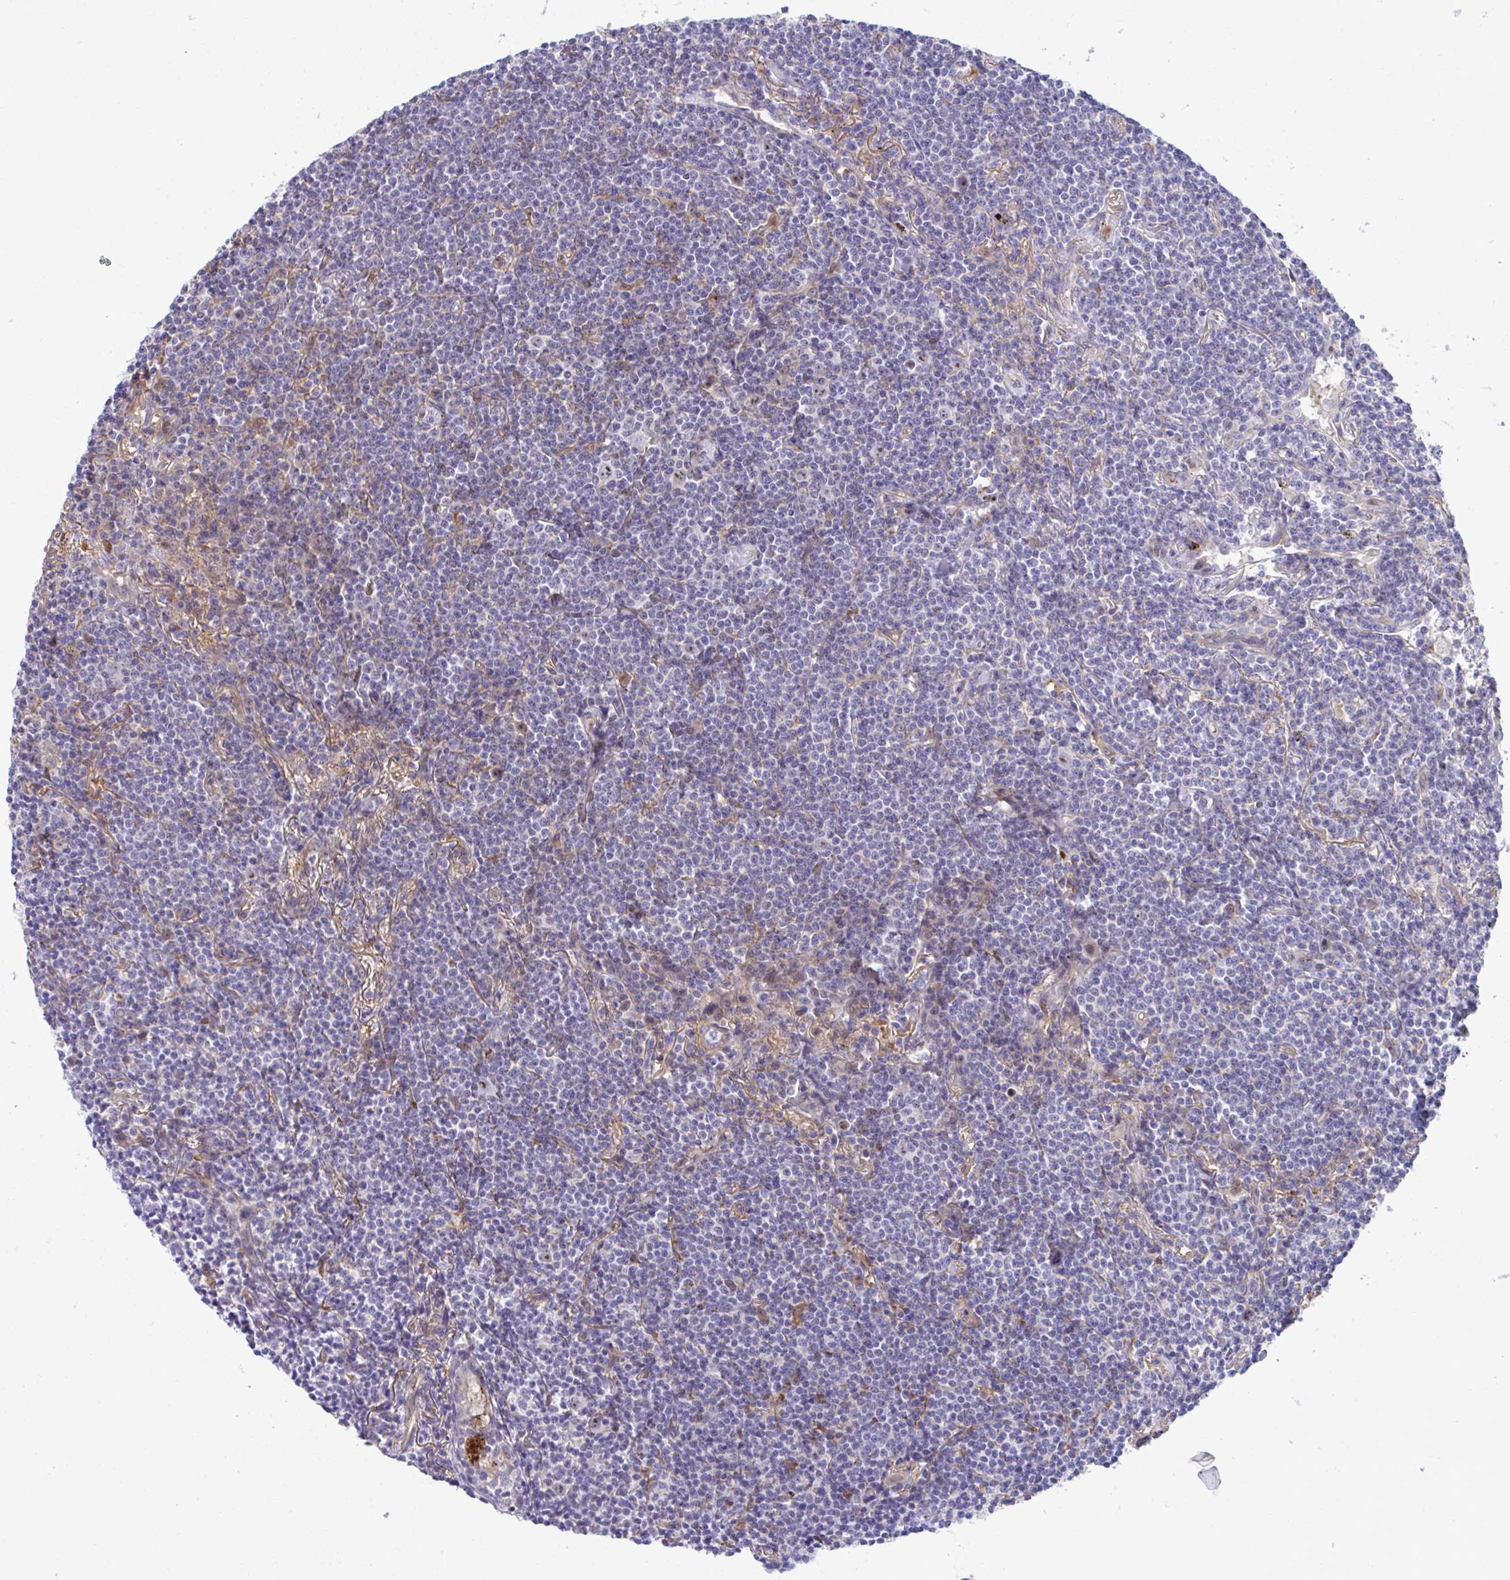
{"staining": {"intensity": "negative", "quantity": "none", "location": "none"}, "tissue": "lymphoma", "cell_type": "Tumor cells", "image_type": "cancer", "snomed": [{"axis": "morphology", "description": "Malignant lymphoma, non-Hodgkin's type, Low grade"}, {"axis": "topography", "description": "Lung"}], "caption": "A micrograph of lymphoma stained for a protein reveals no brown staining in tumor cells.", "gene": "CENPQ", "patient": {"sex": "female", "age": 71}}